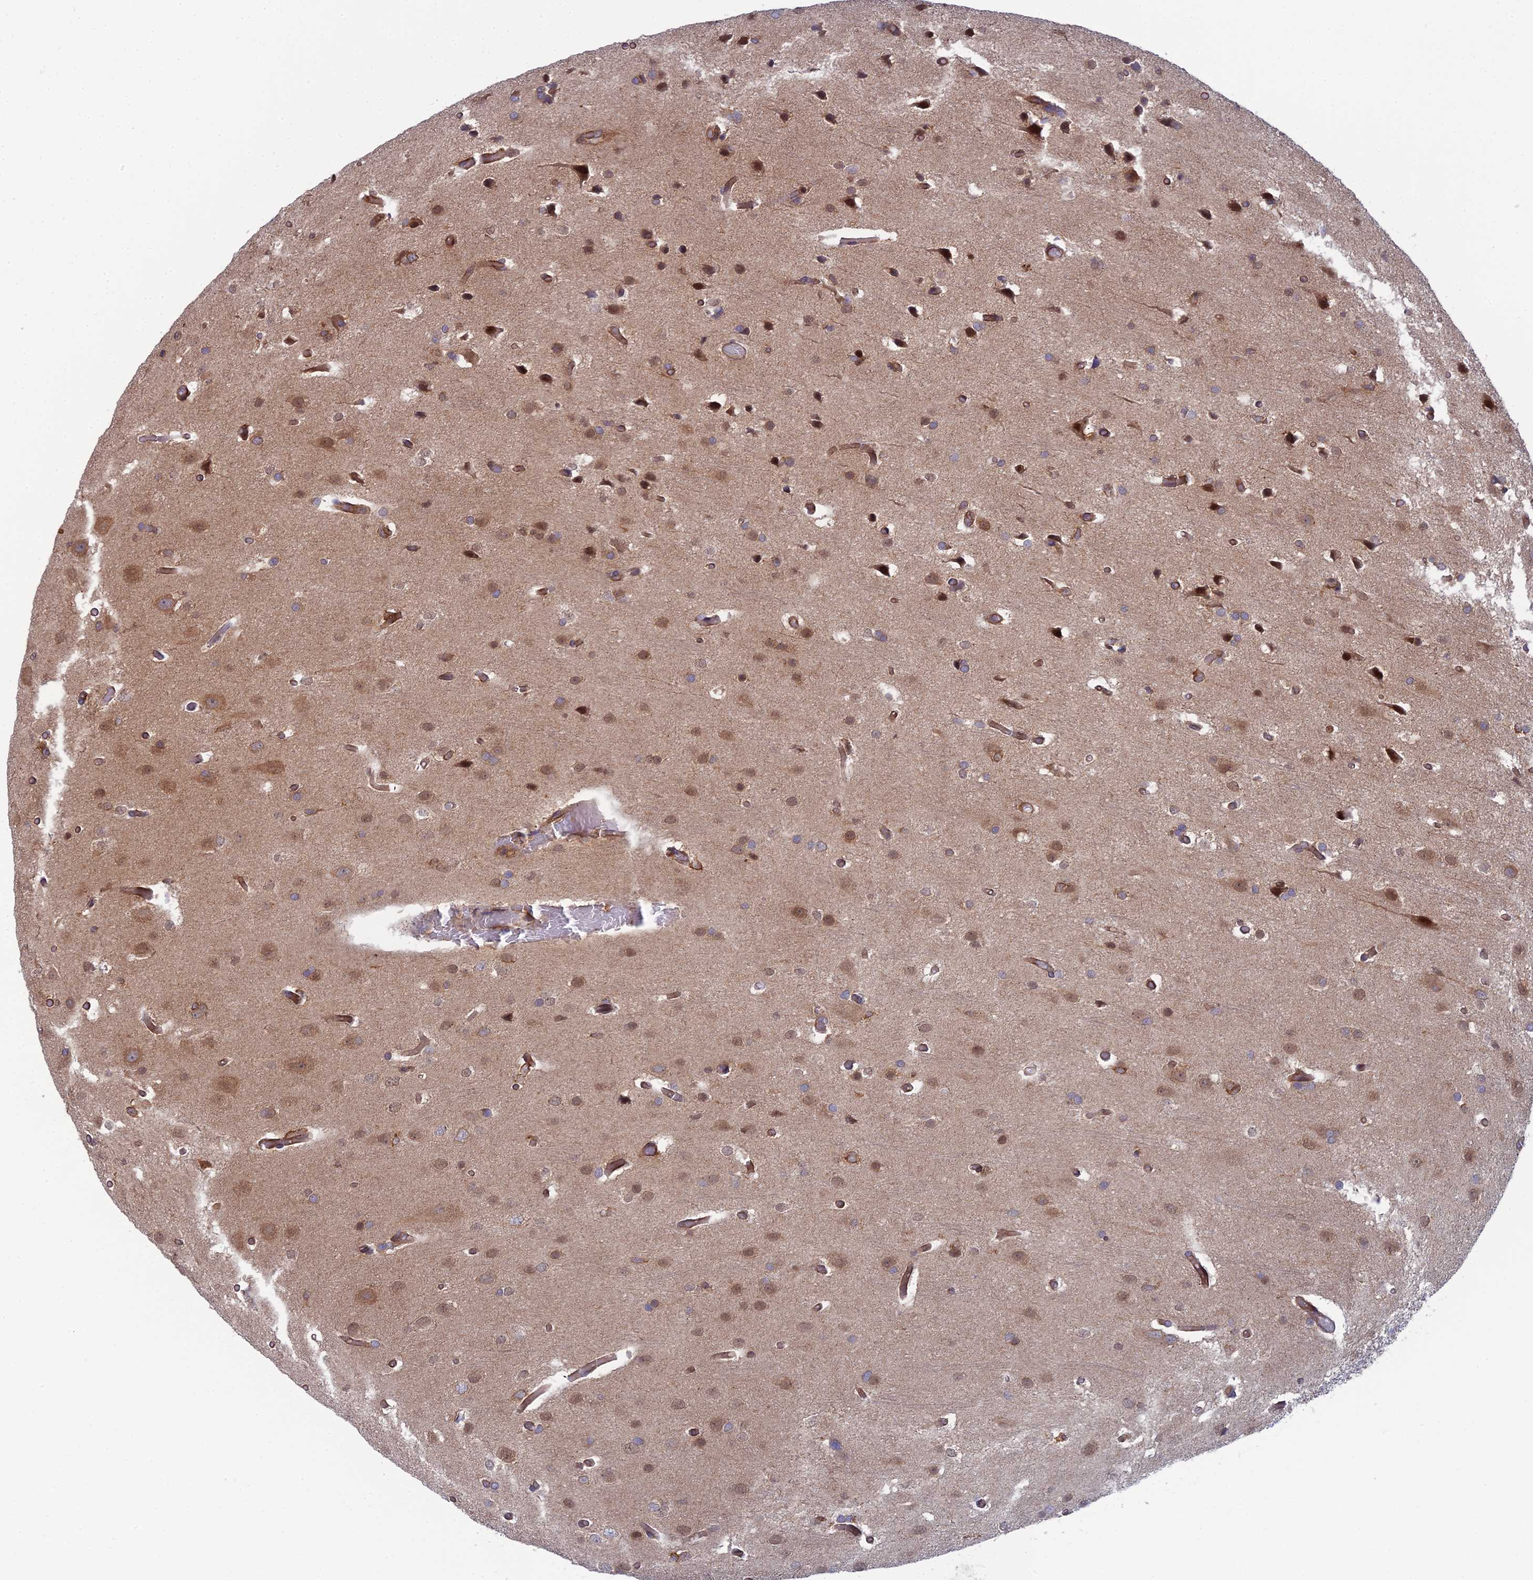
{"staining": {"intensity": "moderate", "quantity": "25%-75%", "location": "cytoplasmic/membranous,nuclear"}, "tissue": "glioma", "cell_type": "Tumor cells", "image_type": "cancer", "snomed": [{"axis": "morphology", "description": "Glioma, malignant, High grade"}, {"axis": "topography", "description": "Brain"}], "caption": "Moderate cytoplasmic/membranous and nuclear positivity is present in approximately 25%-75% of tumor cells in glioma.", "gene": "ABHD1", "patient": {"sex": "female", "age": 50}}